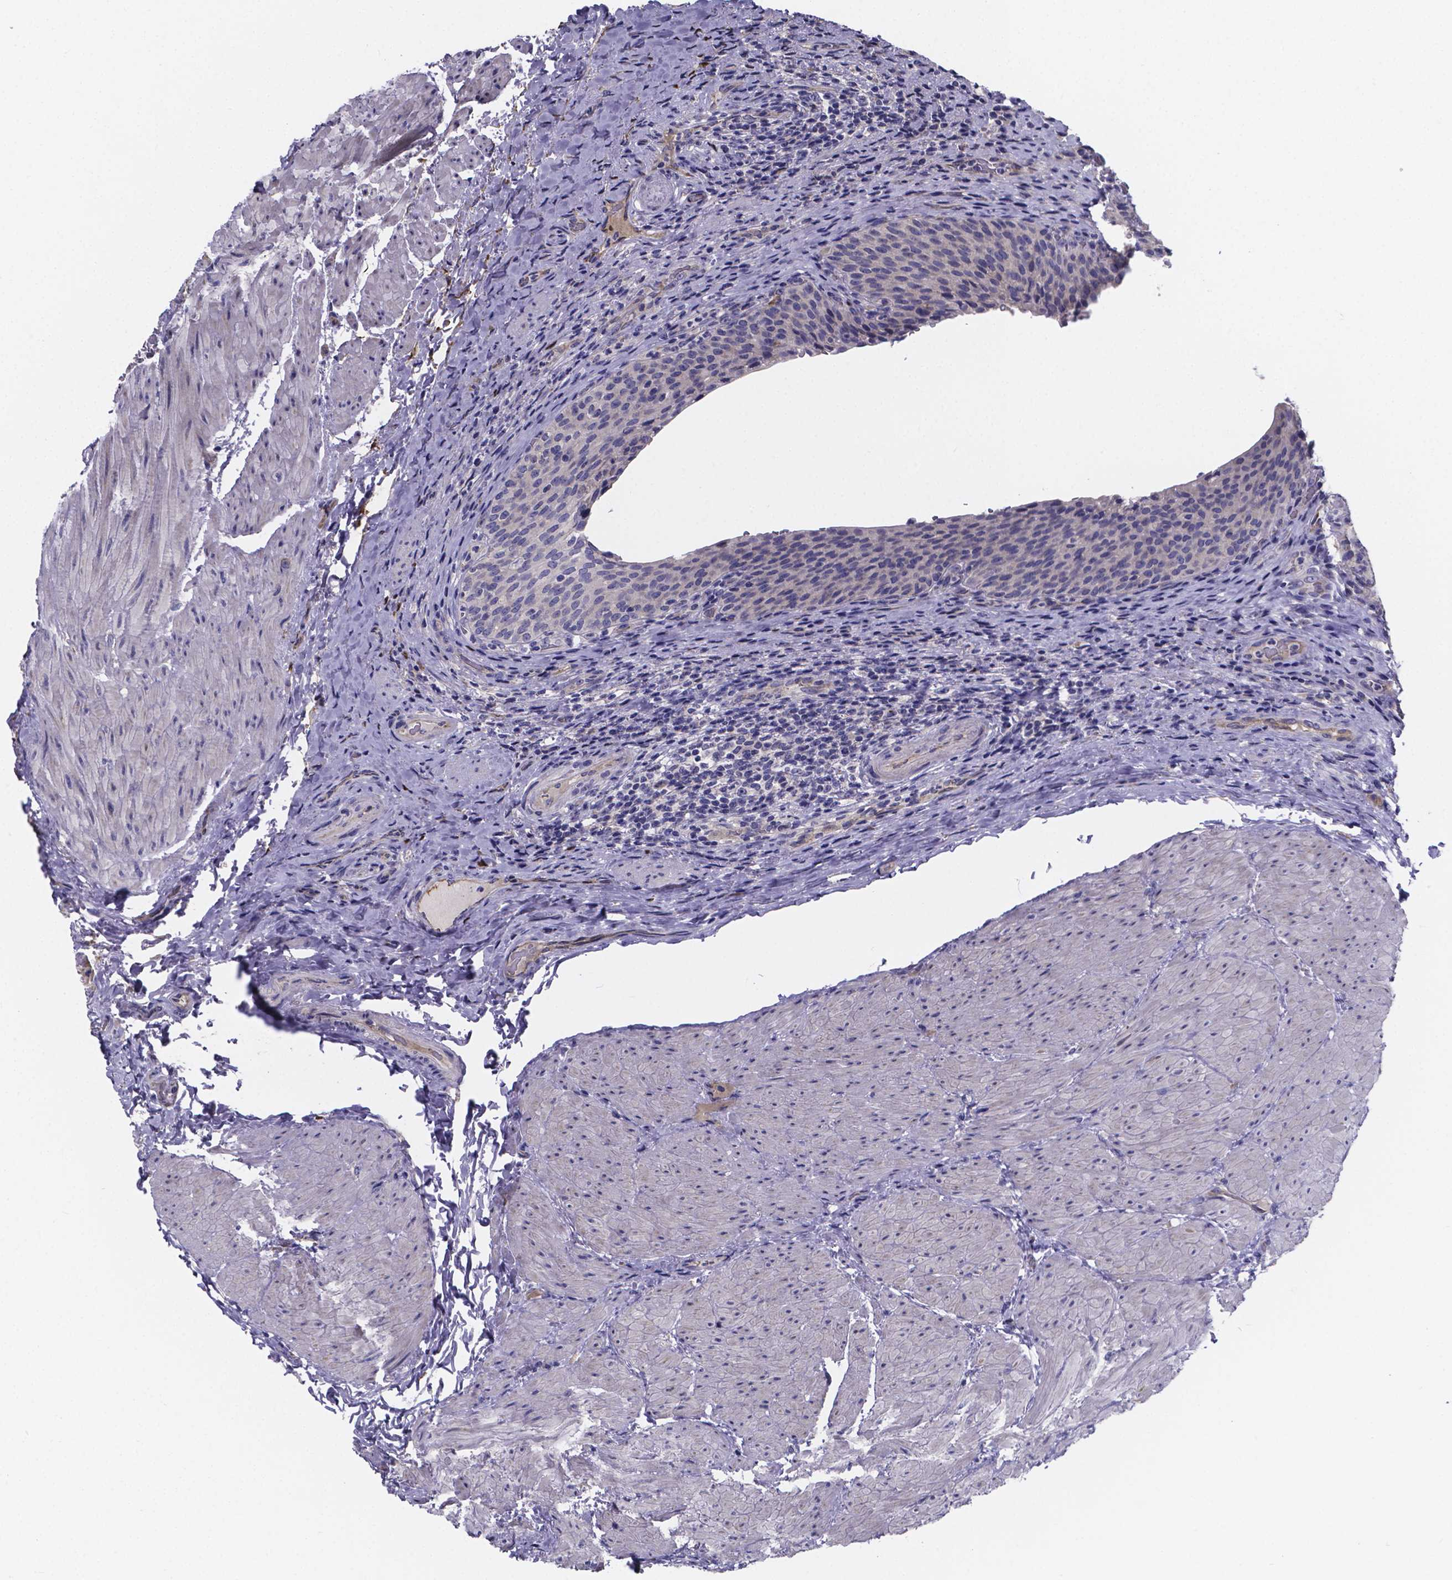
{"staining": {"intensity": "negative", "quantity": "none", "location": "none"}, "tissue": "urinary bladder", "cell_type": "Urothelial cells", "image_type": "normal", "snomed": [{"axis": "morphology", "description": "Normal tissue, NOS"}, {"axis": "topography", "description": "Urinary bladder"}, {"axis": "topography", "description": "Peripheral nerve tissue"}], "caption": "Protein analysis of benign urinary bladder reveals no significant staining in urothelial cells.", "gene": "SFRP4", "patient": {"sex": "male", "age": 66}}